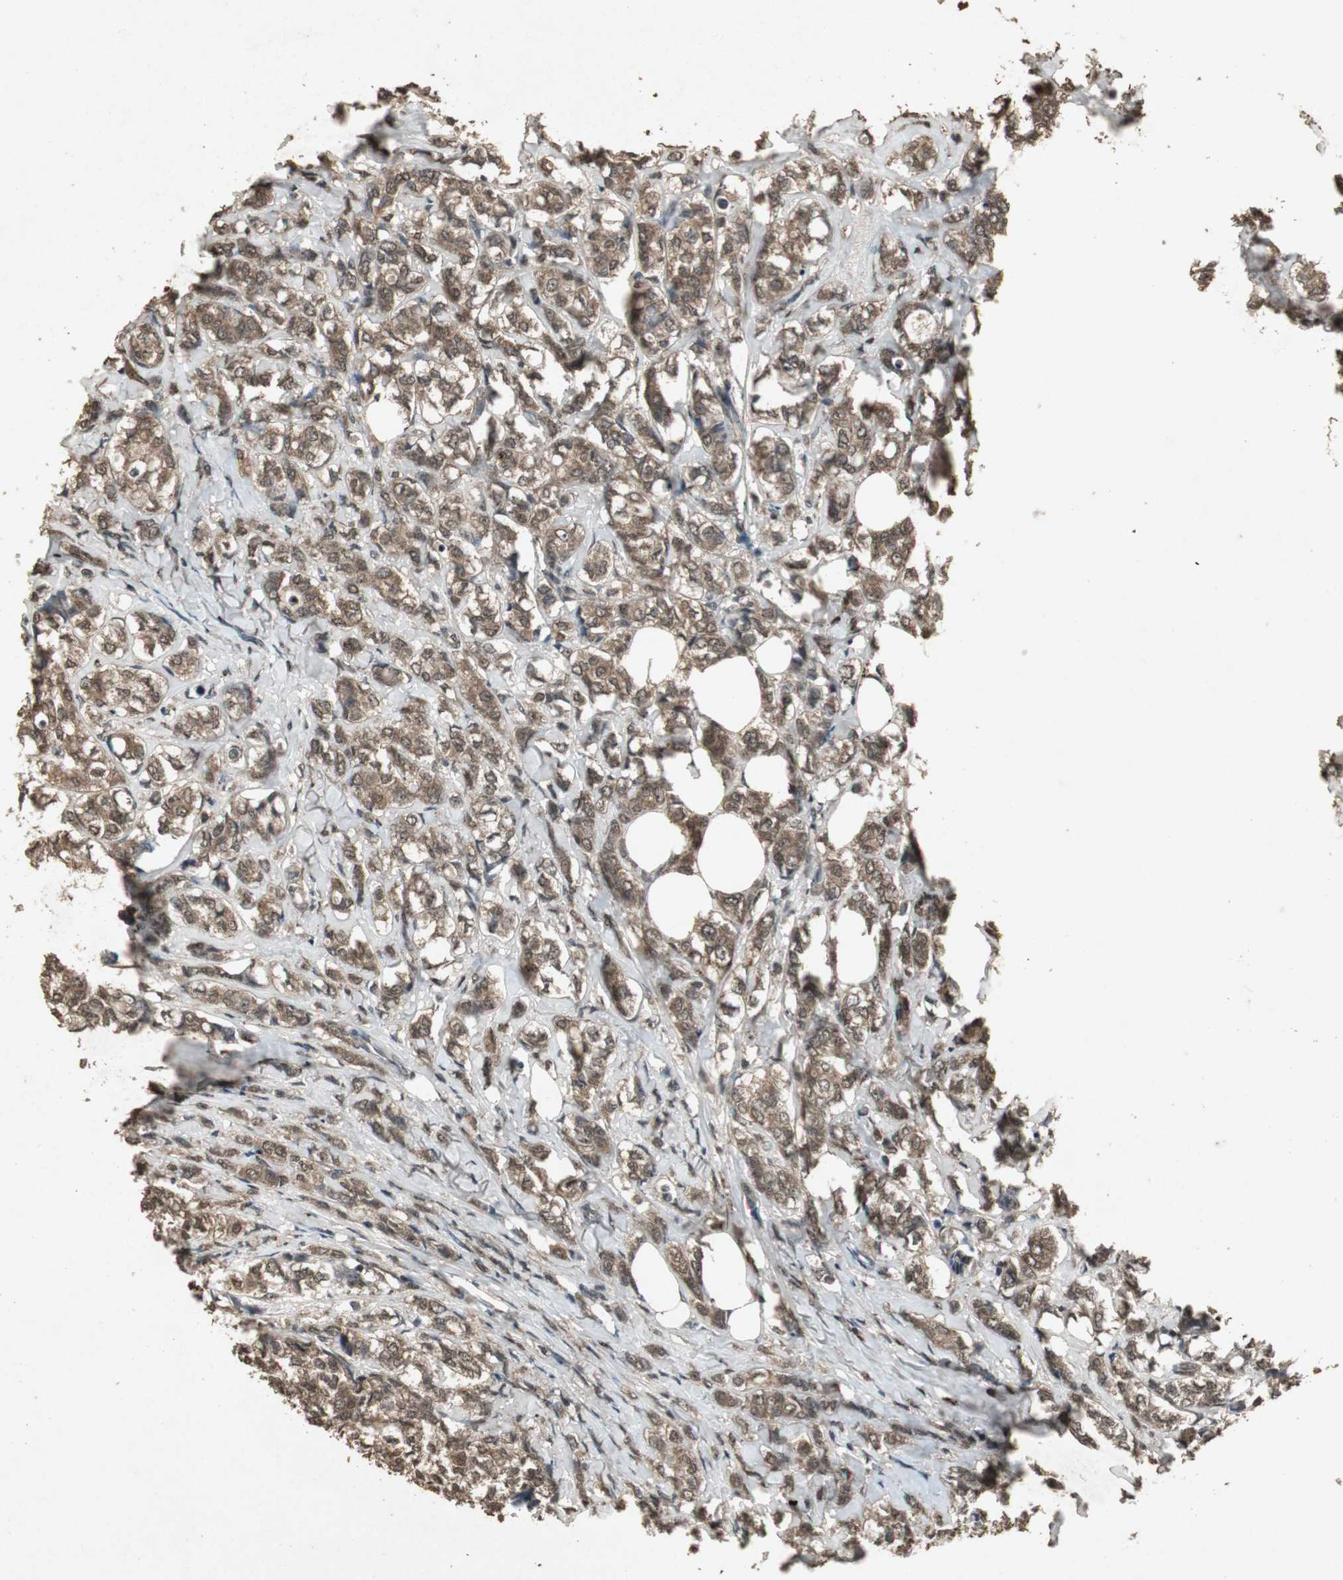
{"staining": {"intensity": "moderate", "quantity": ">75%", "location": "cytoplasmic/membranous,nuclear"}, "tissue": "breast cancer", "cell_type": "Tumor cells", "image_type": "cancer", "snomed": [{"axis": "morphology", "description": "Lobular carcinoma"}, {"axis": "topography", "description": "Breast"}], "caption": "An immunohistochemistry image of neoplastic tissue is shown. Protein staining in brown shows moderate cytoplasmic/membranous and nuclear positivity in breast cancer within tumor cells.", "gene": "EMX1", "patient": {"sex": "female", "age": 60}}